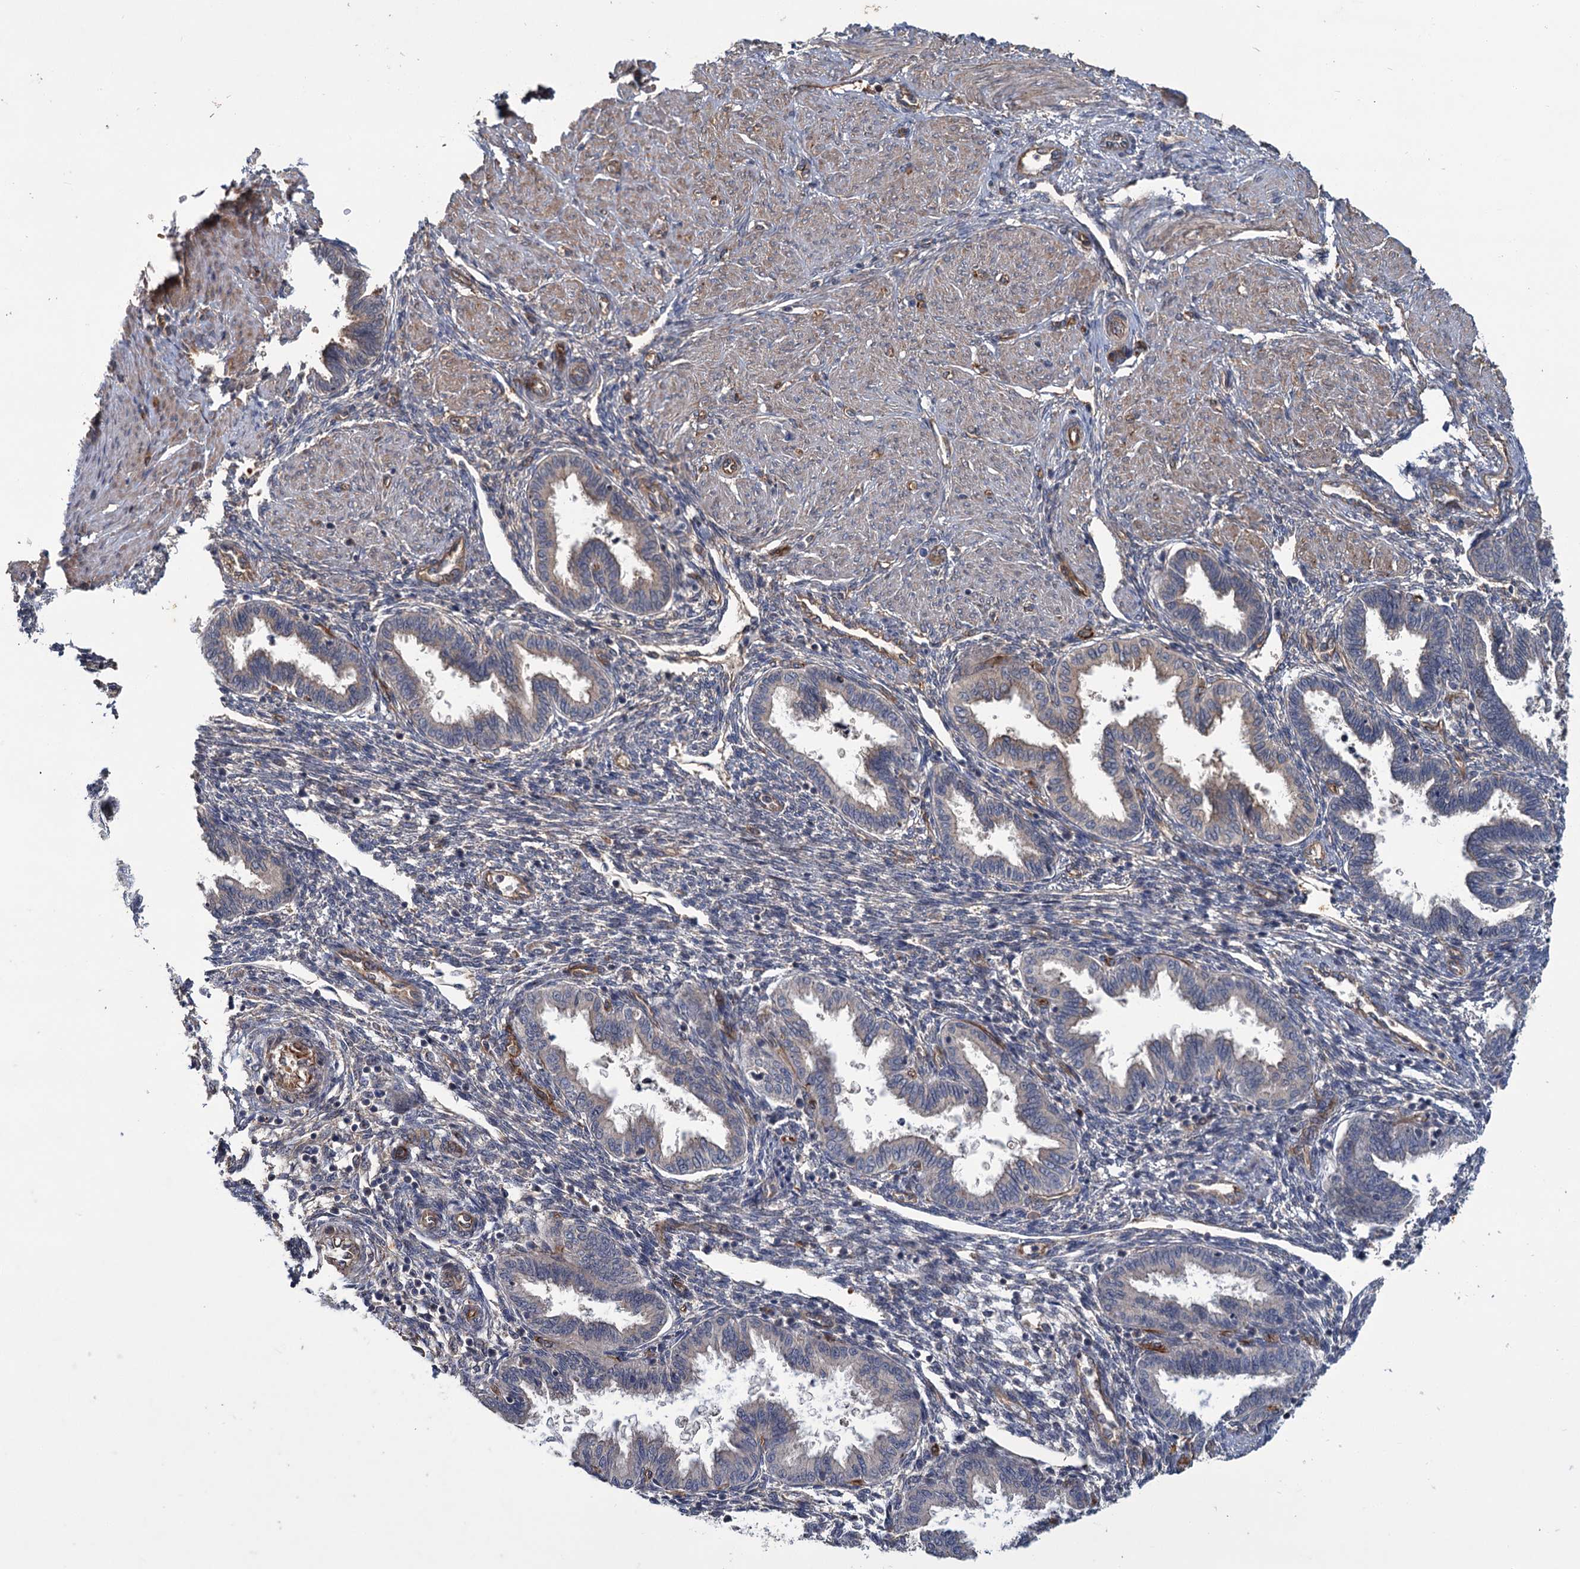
{"staining": {"intensity": "negative", "quantity": "none", "location": "none"}, "tissue": "endometrium", "cell_type": "Cells in endometrial stroma", "image_type": "normal", "snomed": [{"axis": "morphology", "description": "Normal tissue, NOS"}, {"axis": "topography", "description": "Endometrium"}], "caption": "High magnification brightfield microscopy of normal endometrium stained with DAB (3,3'-diaminobenzidine) (brown) and counterstained with hematoxylin (blue): cells in endometrial stroma show no significant expression. Brightfield microscopy of immunohistochemistry (IHC) stained with DAB (3,3'-diaminobenzidine) (brown) and hematoxylin (blue), captured at high magnification.", "gene": "PKN2", "patient": {"sex": "female", "age": 33}}